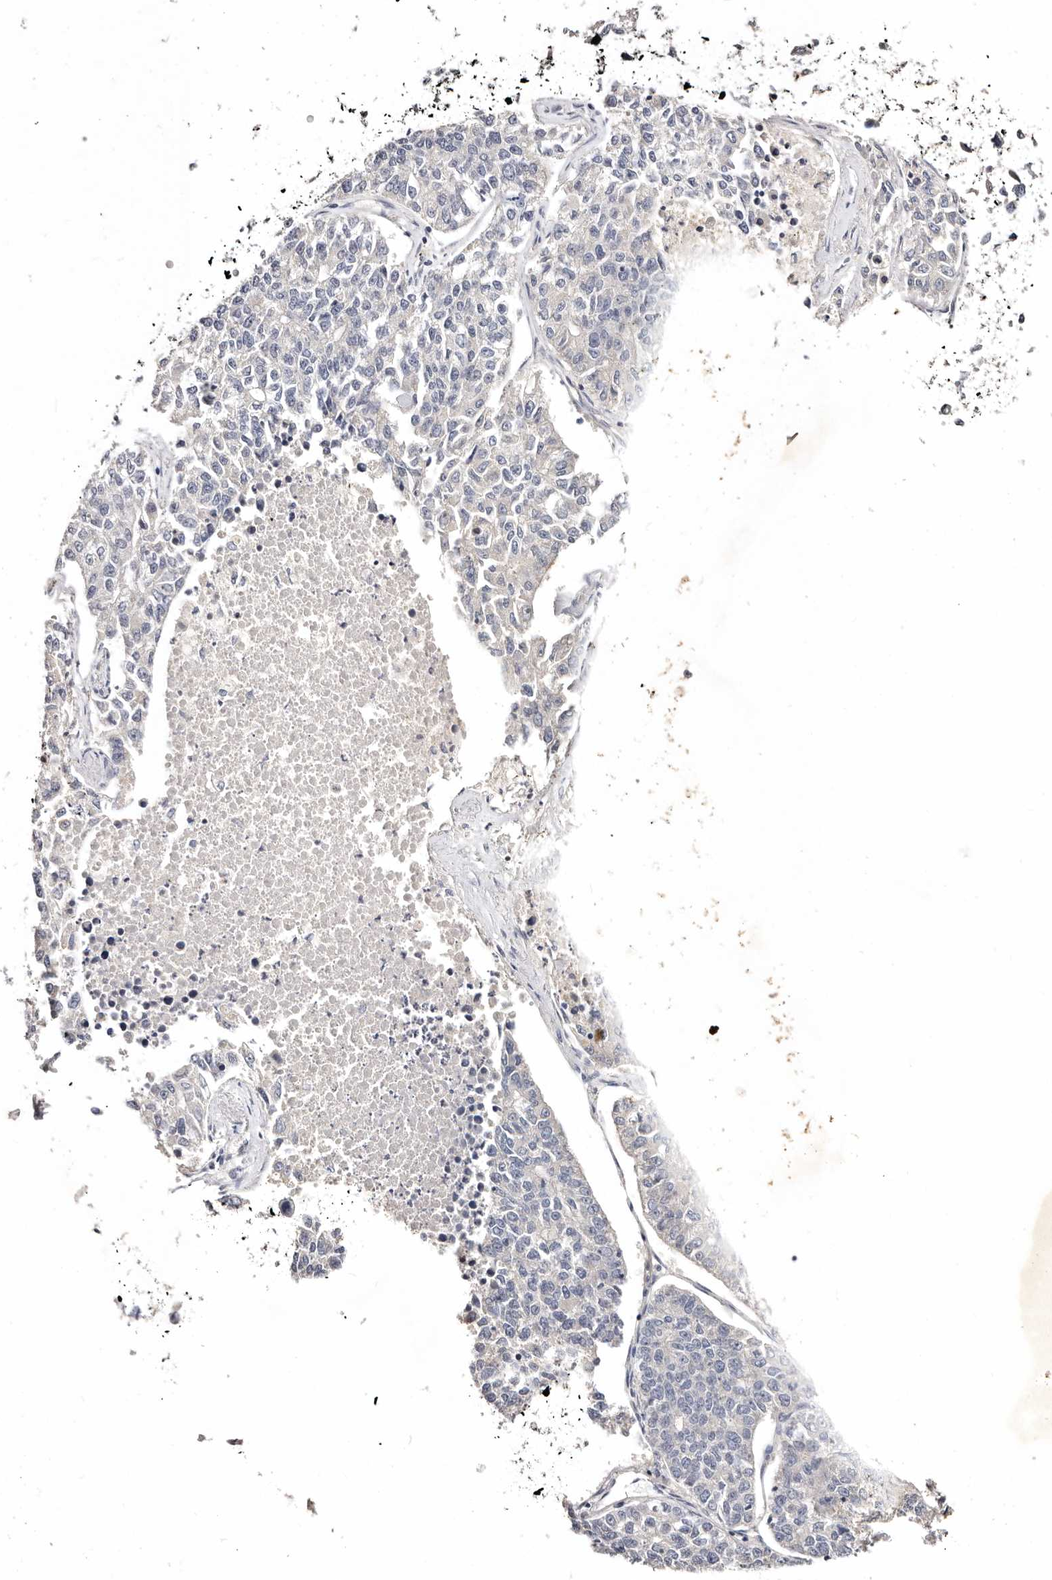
{"staining": {"intensity": "negative", "quantity": "none", "location": "none"}, "tissue": "lung cancer", "cell_type": "Tumor cells", "image_type": "cancer", "snomed": [{"axis": "morphology", "description": "Adenocarcinoma, NOS"}, {"axis": "topography", "description": "Lung"}], "caption": "Histopathology image shows no protein staining in tumor cells of adenocarcinoma (lung) tissue.", "gene": "IQGAP3", "patient": {"sex": "male", "age": 49}}